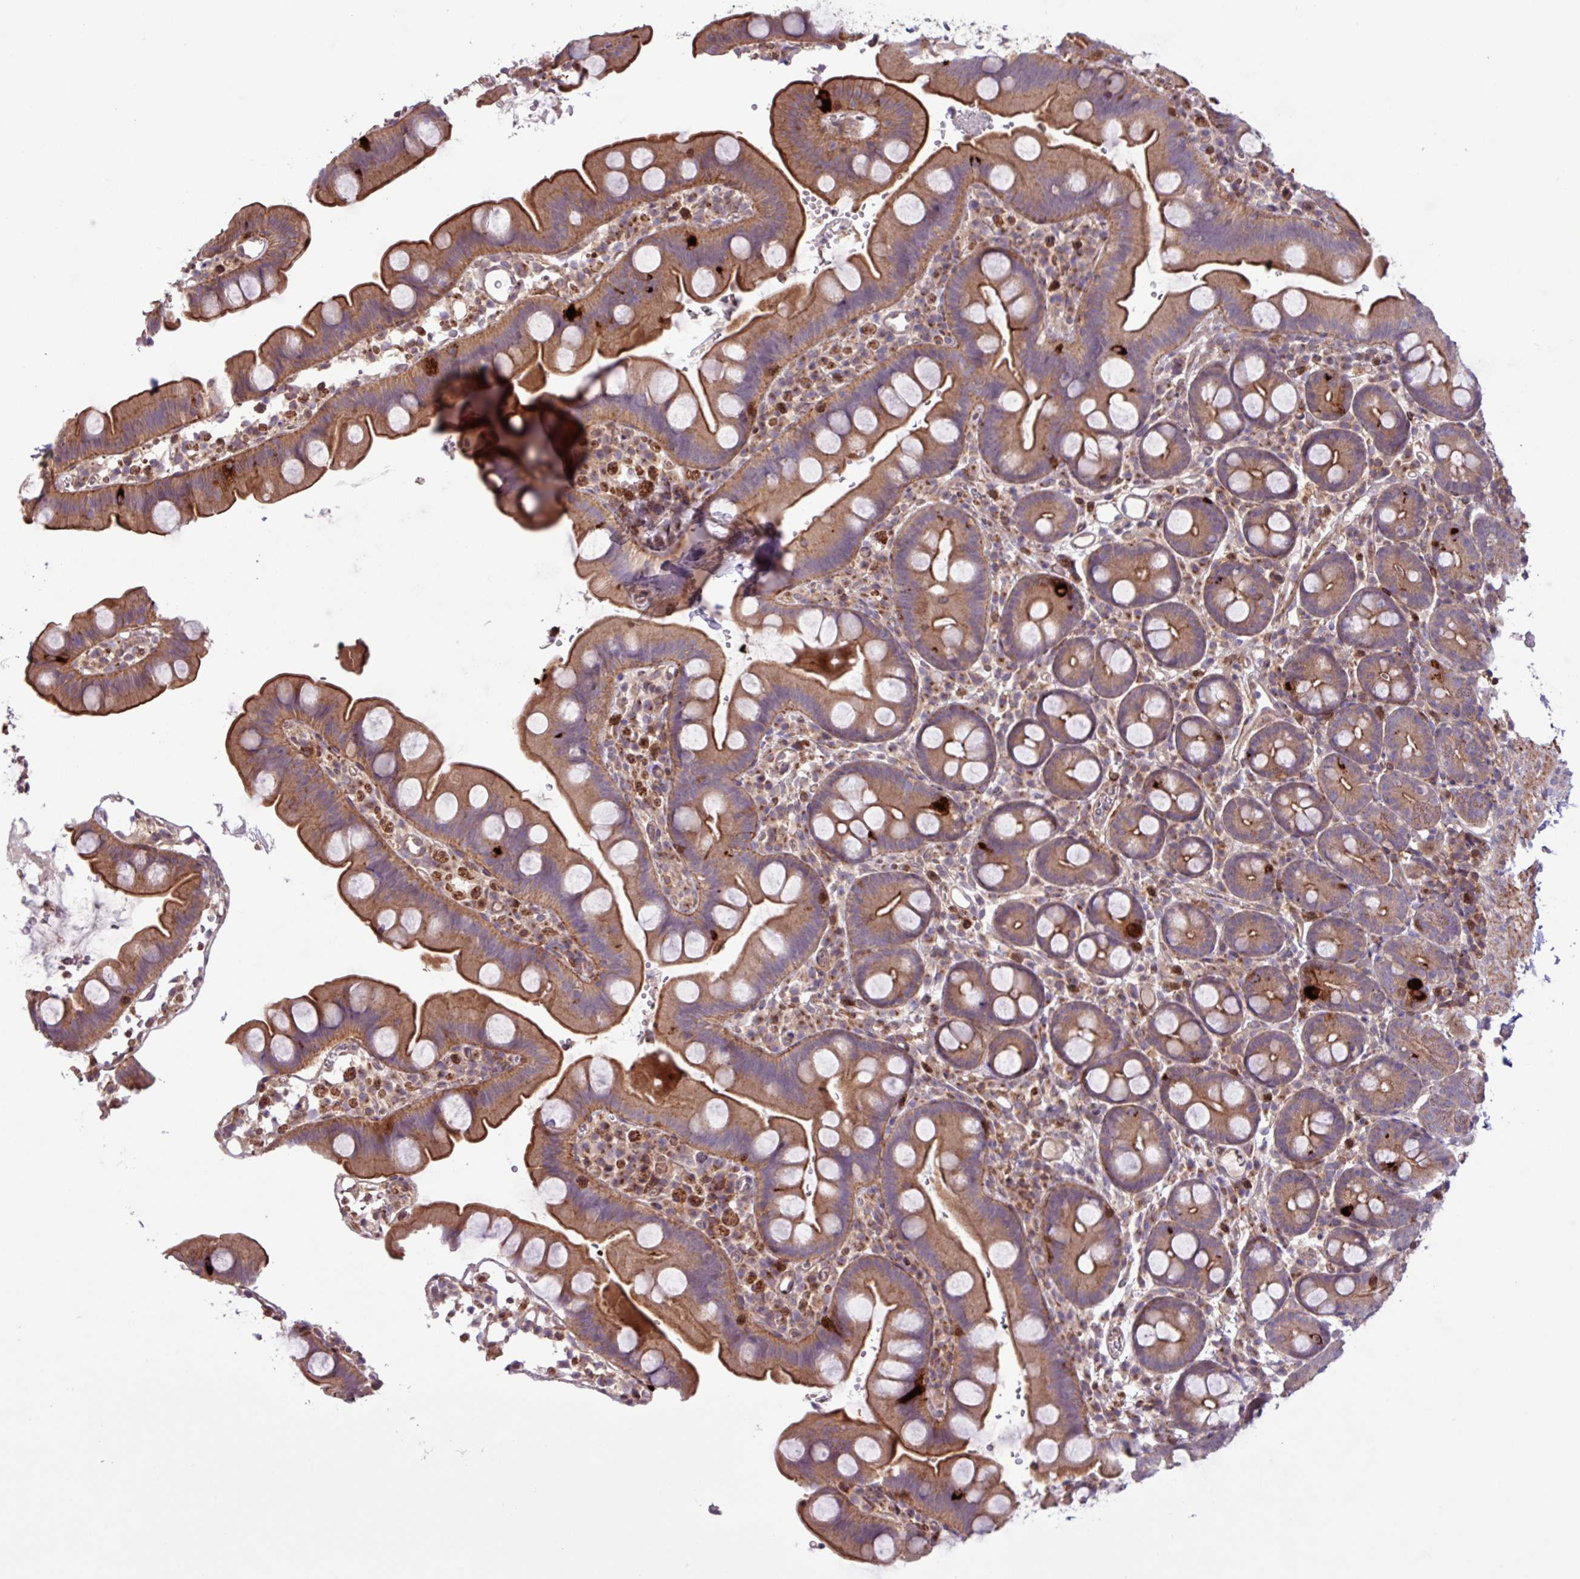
{"staining": {"intensity": "moderate", "quantity": ">75%", "location": "cytoplasmic/membranous"}, "tissue": "small intestine", "cell_type": "Glandular cells", "image_type": "normal", "snomed": [{"axis": "morphology", "description": "Normal tissue, NOS"}, {"axis": "topography", "description": "Small intestine"}], "caption": "Immunohistochemistry of normal small intestine displays medium levels of moderate cytoplasmic/membranous expression in approximately >75% of glandular cells. The protein of interest is shown in brown color, while the nuclei are stained blue.", "gene": "CNTRL", "patient": {"sex": "female", "age": 68}}